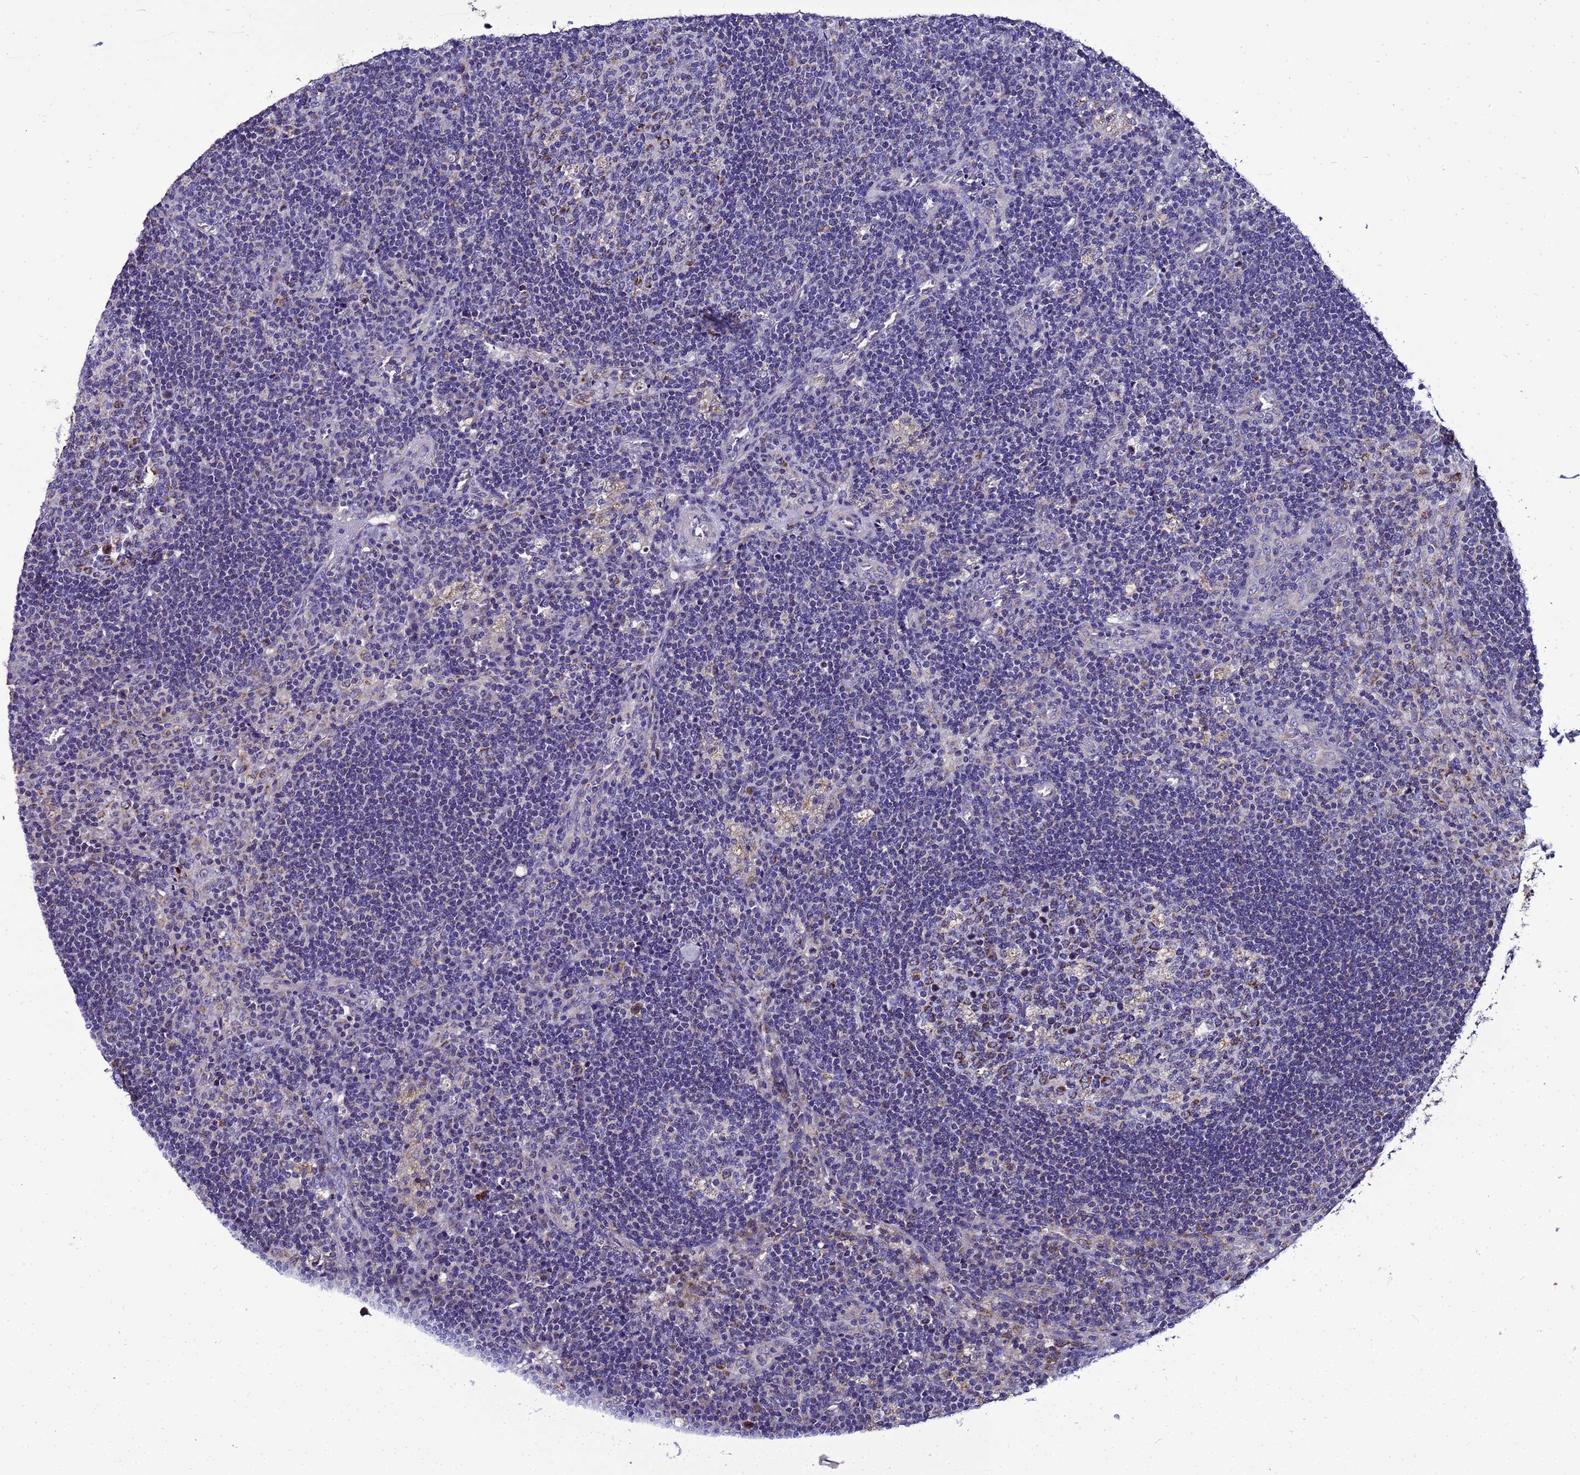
{"staining": {"intensity": "moderate", "quantity": "<25%", "location": "cytoplasmic/membranous"}, "tissue": "lymph node", "cell_type": "Germinal center cells", "image_type": "normal", "snomed": [{"axis": "morphology", "description": "Normal tissue, NOS"}, {"axis": "topography", "description": "Lymph node"}], "caption": "A photomicrograph of lymph node stained for a protein shows moderate cytoplasmic/membranous brown staining in germinal center cells. (Brightfield microscopy of DAB IHC at high magnification).", "gene": "HIGD2A", "patient": {"sex": "male", "age": 58}}